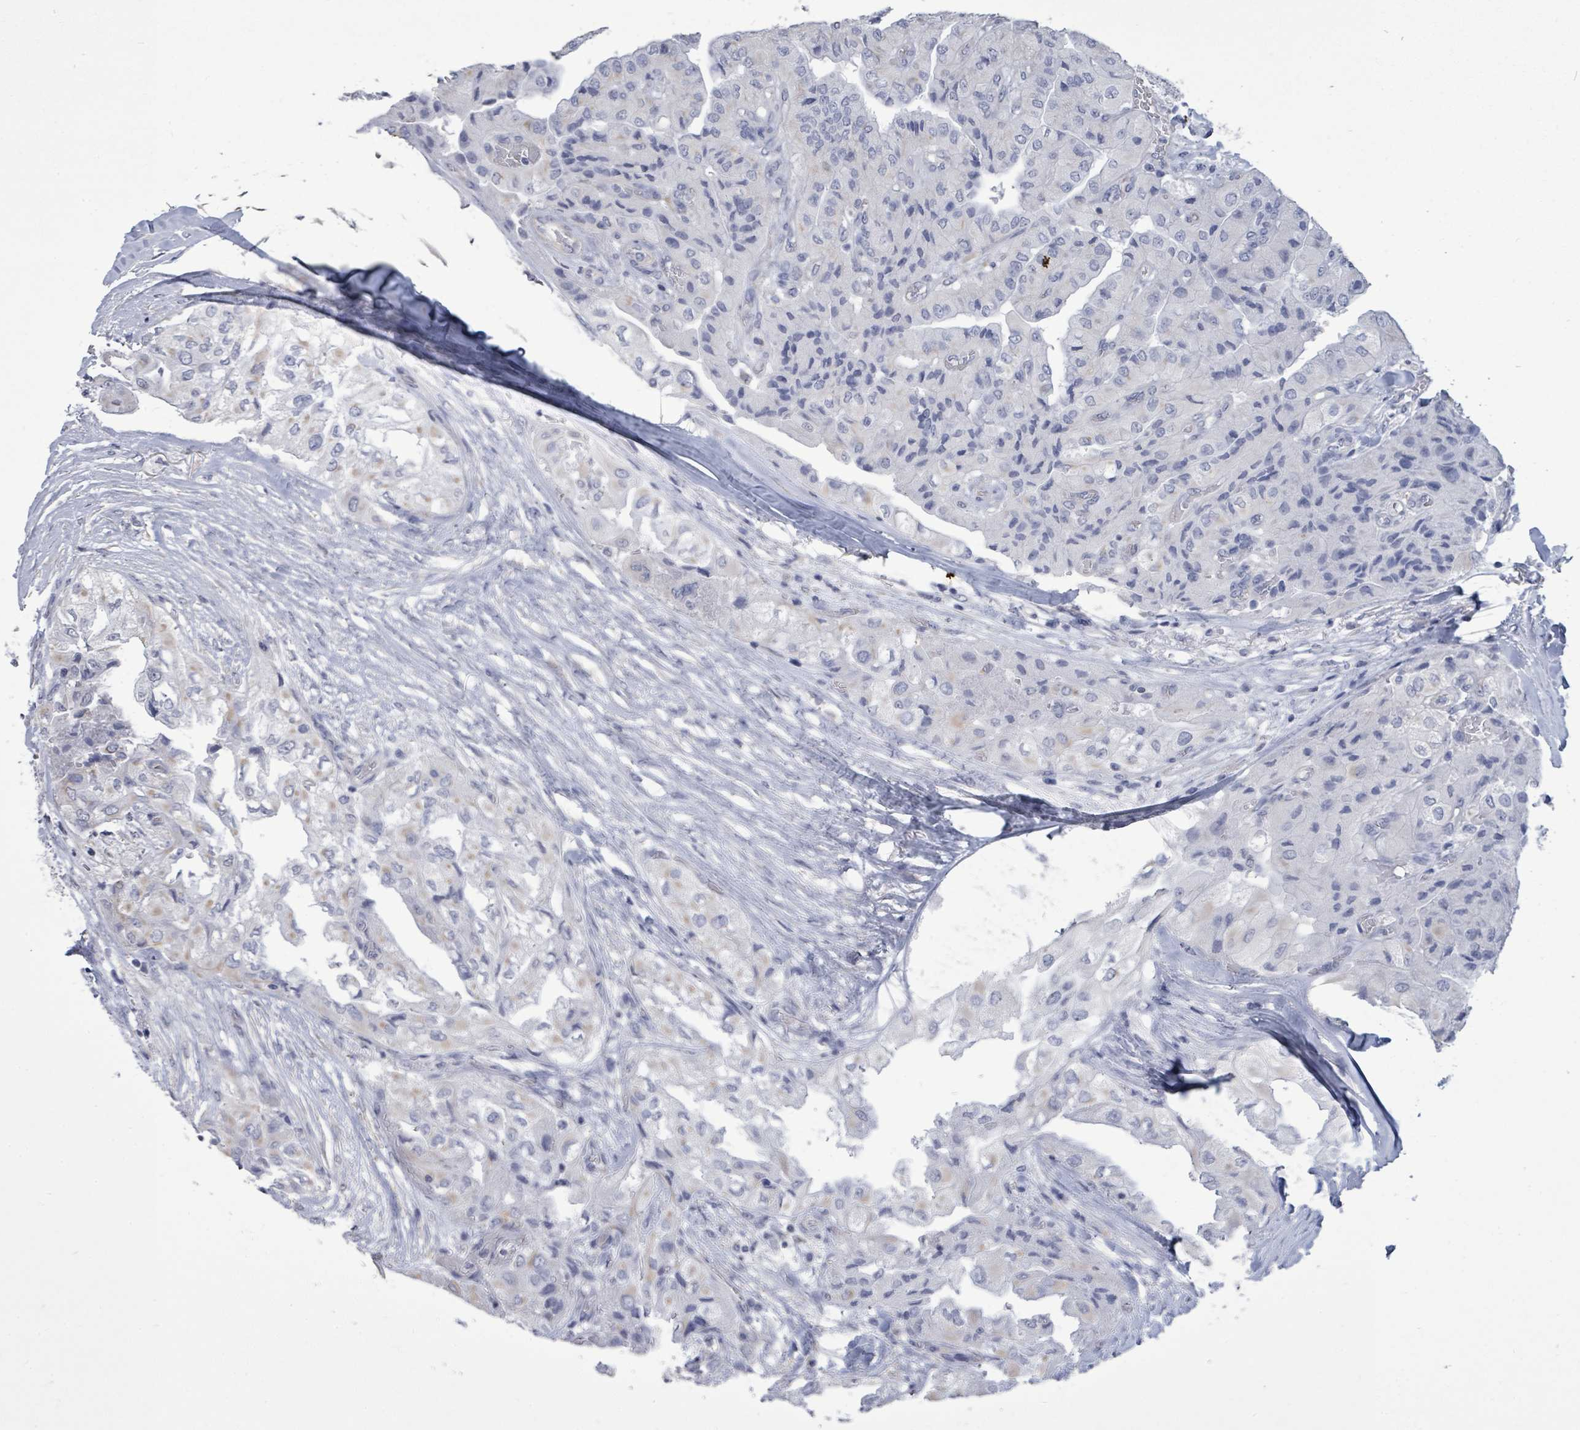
{"staining": {"intensity": "negative", "quantity": "none", "location": "none"}, "tissue": "head and neck cancer", "cell_type": "Tumor cells", "image_type": "cancer", "snomed": [{"axis": "morphology", "description": "Adenocarcinoma, NOS"}, {"axis": "topography", "description": "Head-Neck"}], "caption": "A micrograph of human head and neck cancer is negative for staining in tumor cells.", "gene": "CT45A5", "patient": {"sex": "male", "age": 66}}